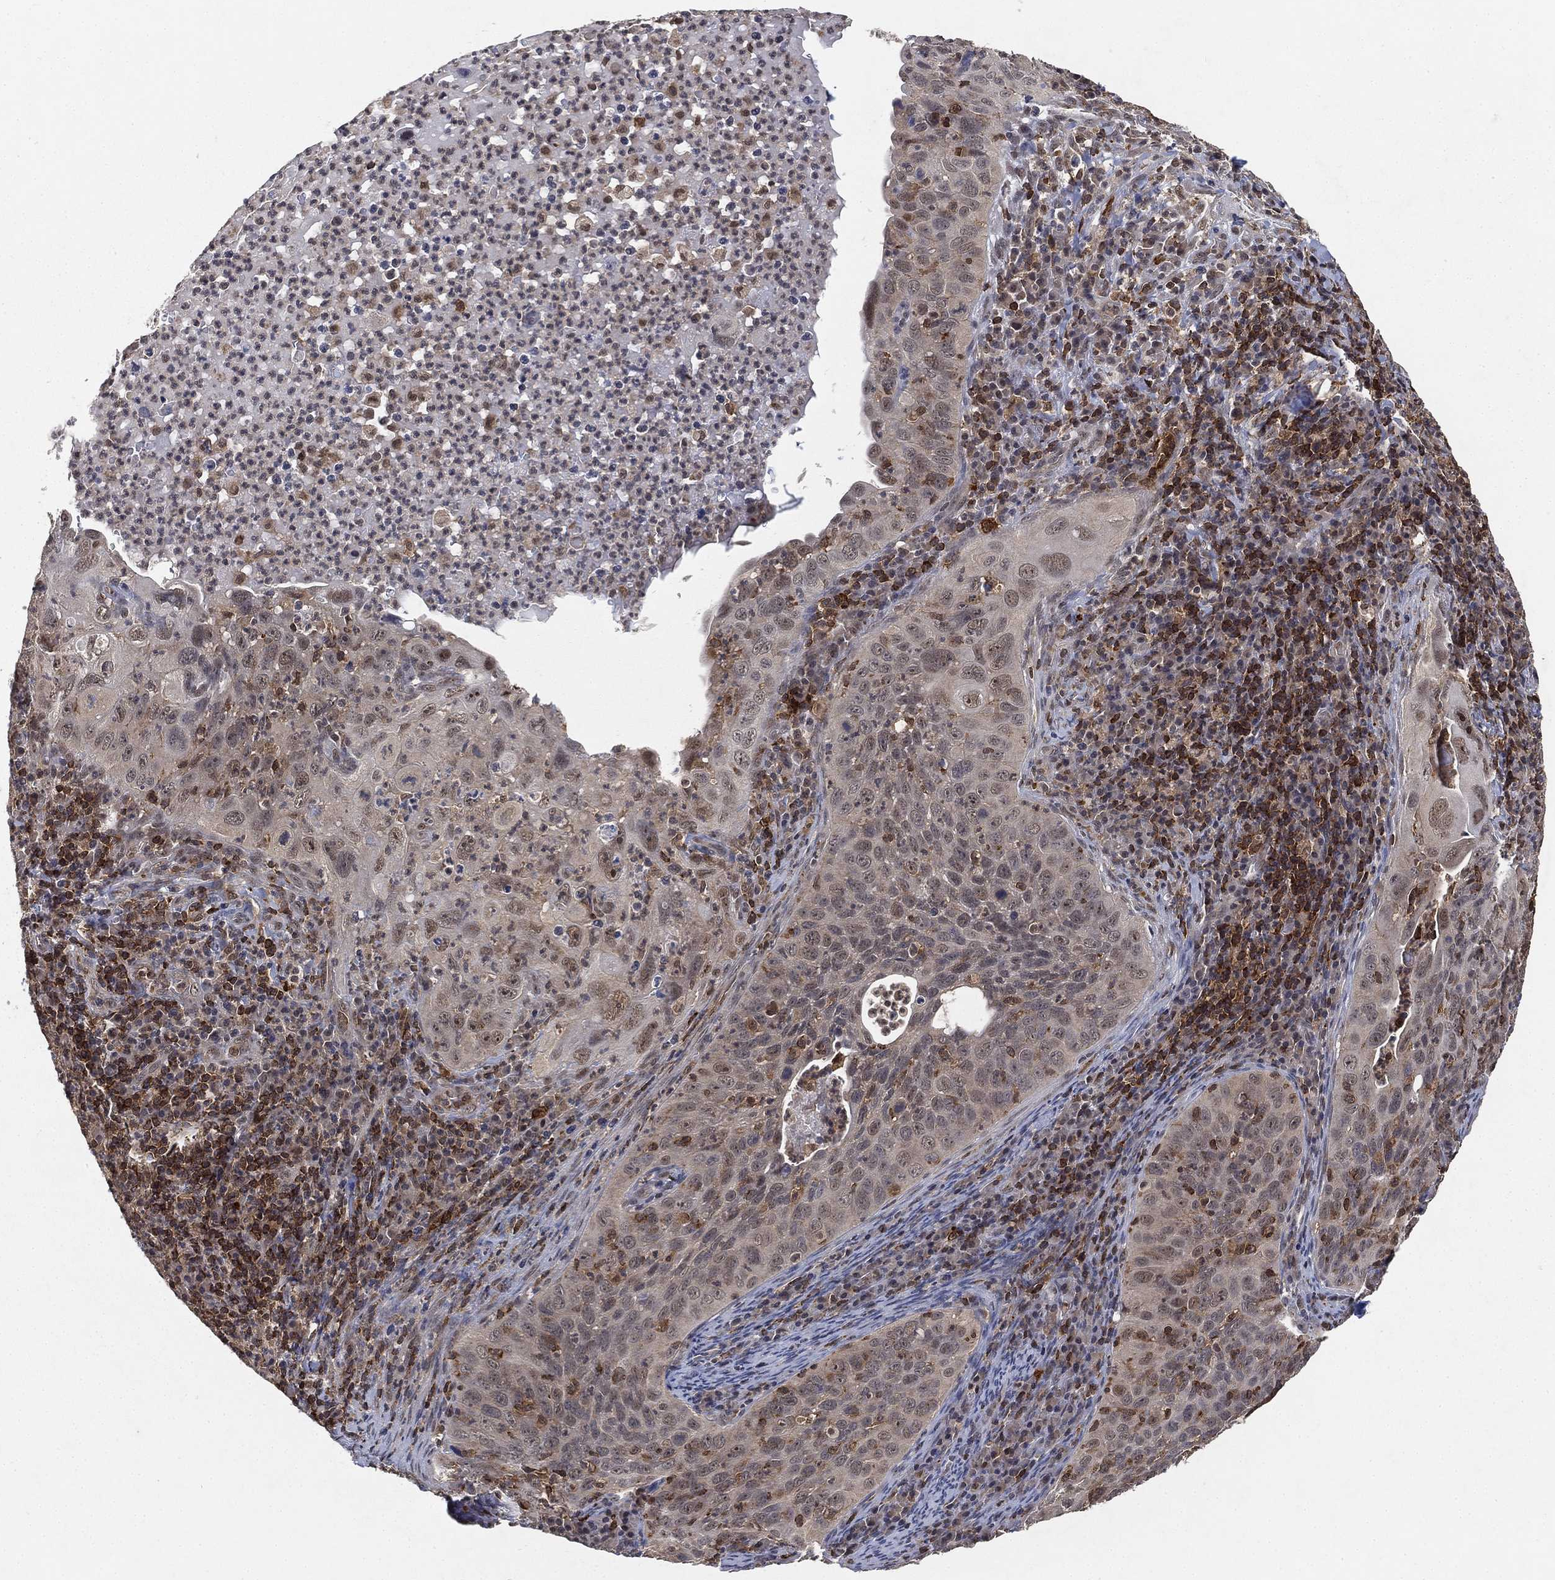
{"staining": {"intensity": "negative", "quantity": "none", "location": "none"}, "tissue": "cervical cancer", "cell_type": "Tumor cells", "image_type": "cancer", "snomed": [{"axis": "morphology", "description": "Squamous cell carcinoma, NOS"}, {"axis": "topography", "description": "Cervix"}], "caption": "The immunohistochemistry (IHC) micrograph has no significant staining in tumor cells of cervical squamous cell carcinoma tissue.", "gene": "WDR26", "patient": {"sex": "female", "age": 26}}